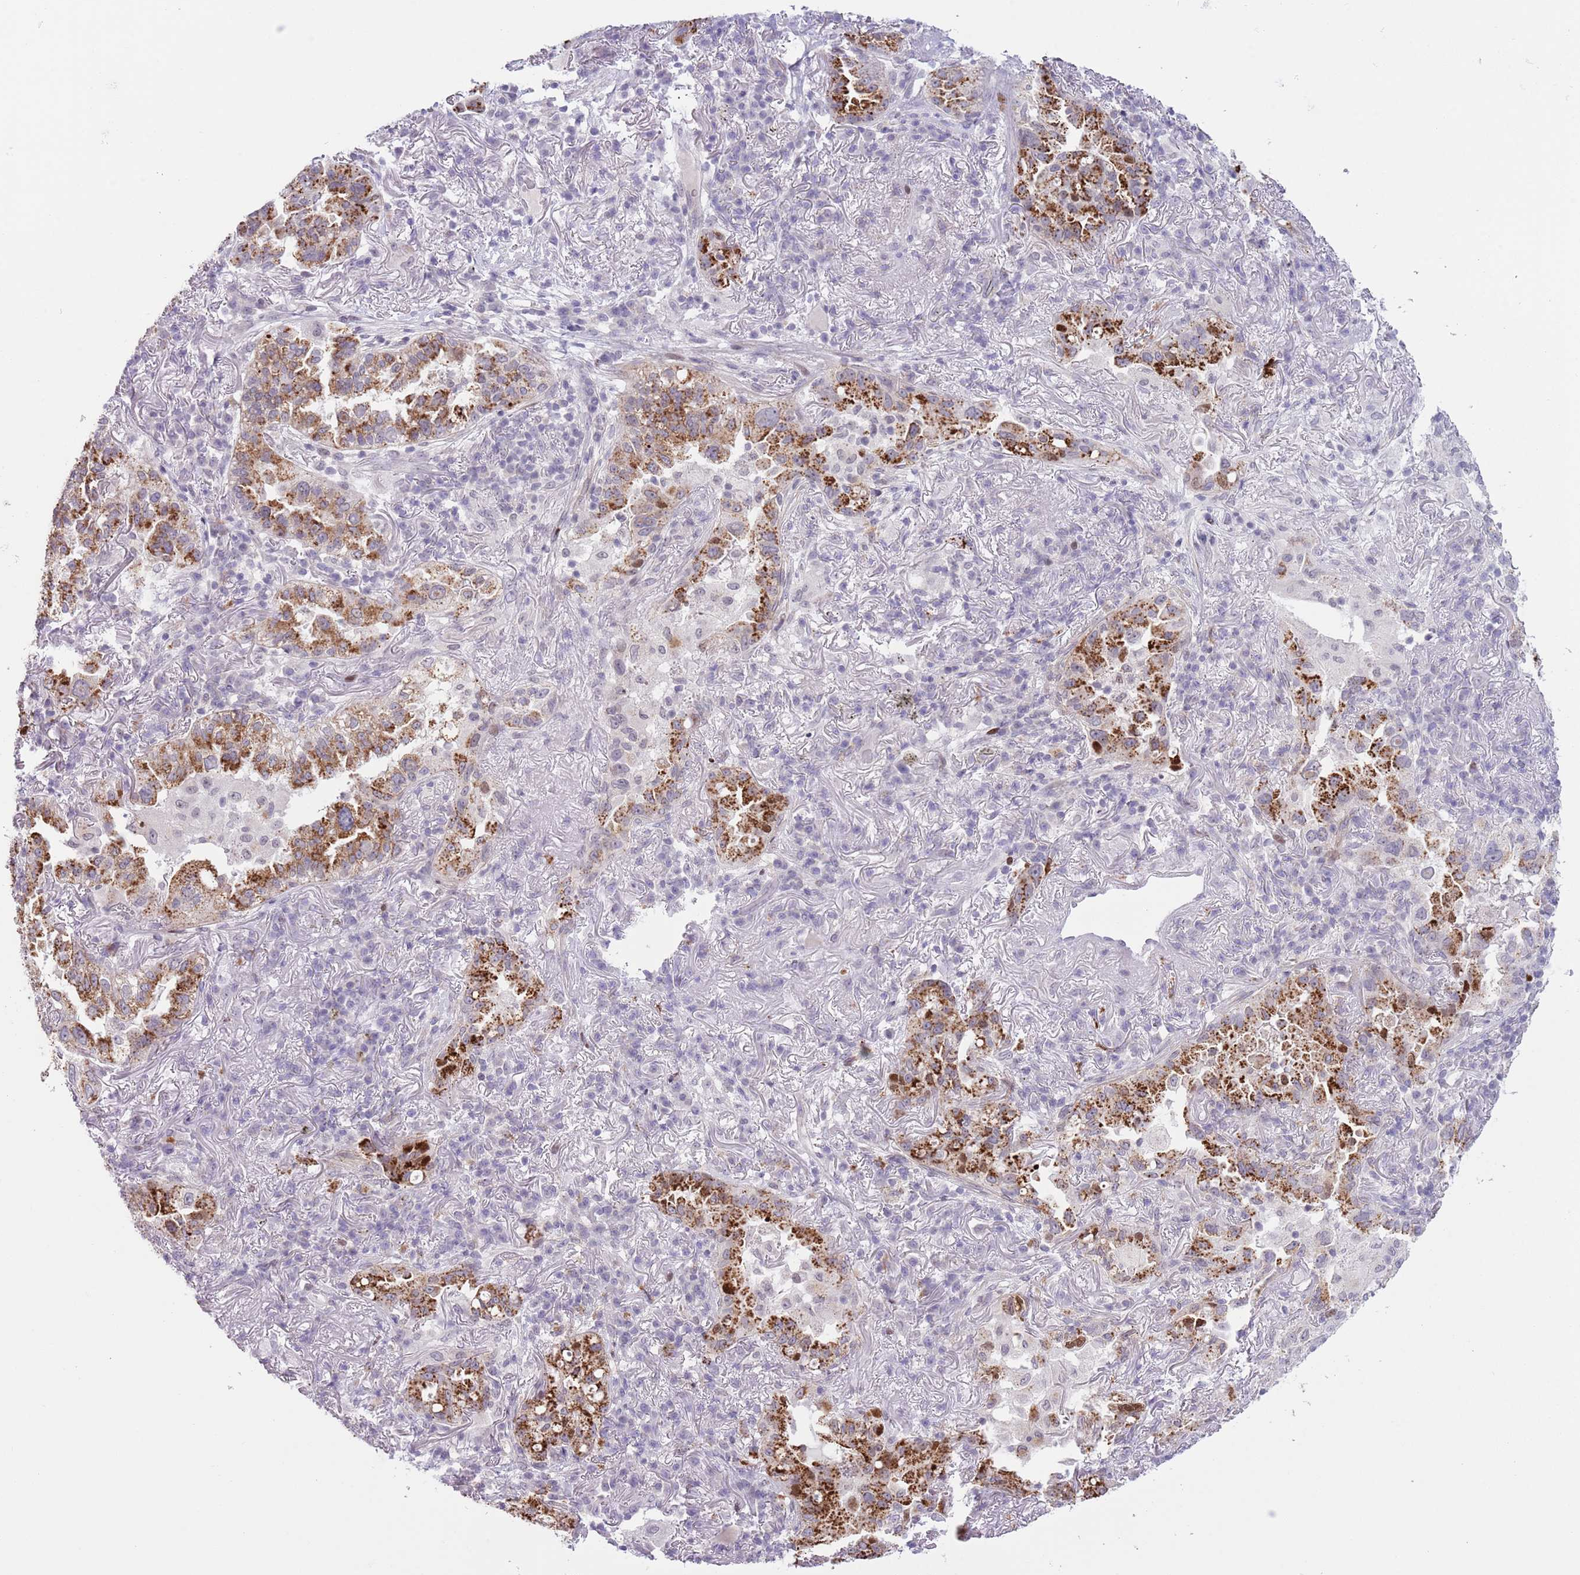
{"staining": {"intensity": "moderate", "quantity": ">75%", "location": "cytoplasmic/membranous"}, "tissue": "lung cancer", "cell_type": "Tumor cells", "image_type": "cancer", "snomed": [{"axis": "morphology", "description": "Adenocarcinoma, NOS"}, {"axis": "topography", "description": "Lung"}], "caption": "This histopathology image exhibits lung adenocarcinoma stained with immunohistochemistry (IHC) to label a protein in brown. The cytoplasmic/membranous of tumor cells show moderate positivity for the protein. Nuclei are counter-stained blue.", "gene": "MFSD10", "patient": {"sex": "female", "age": 69}}